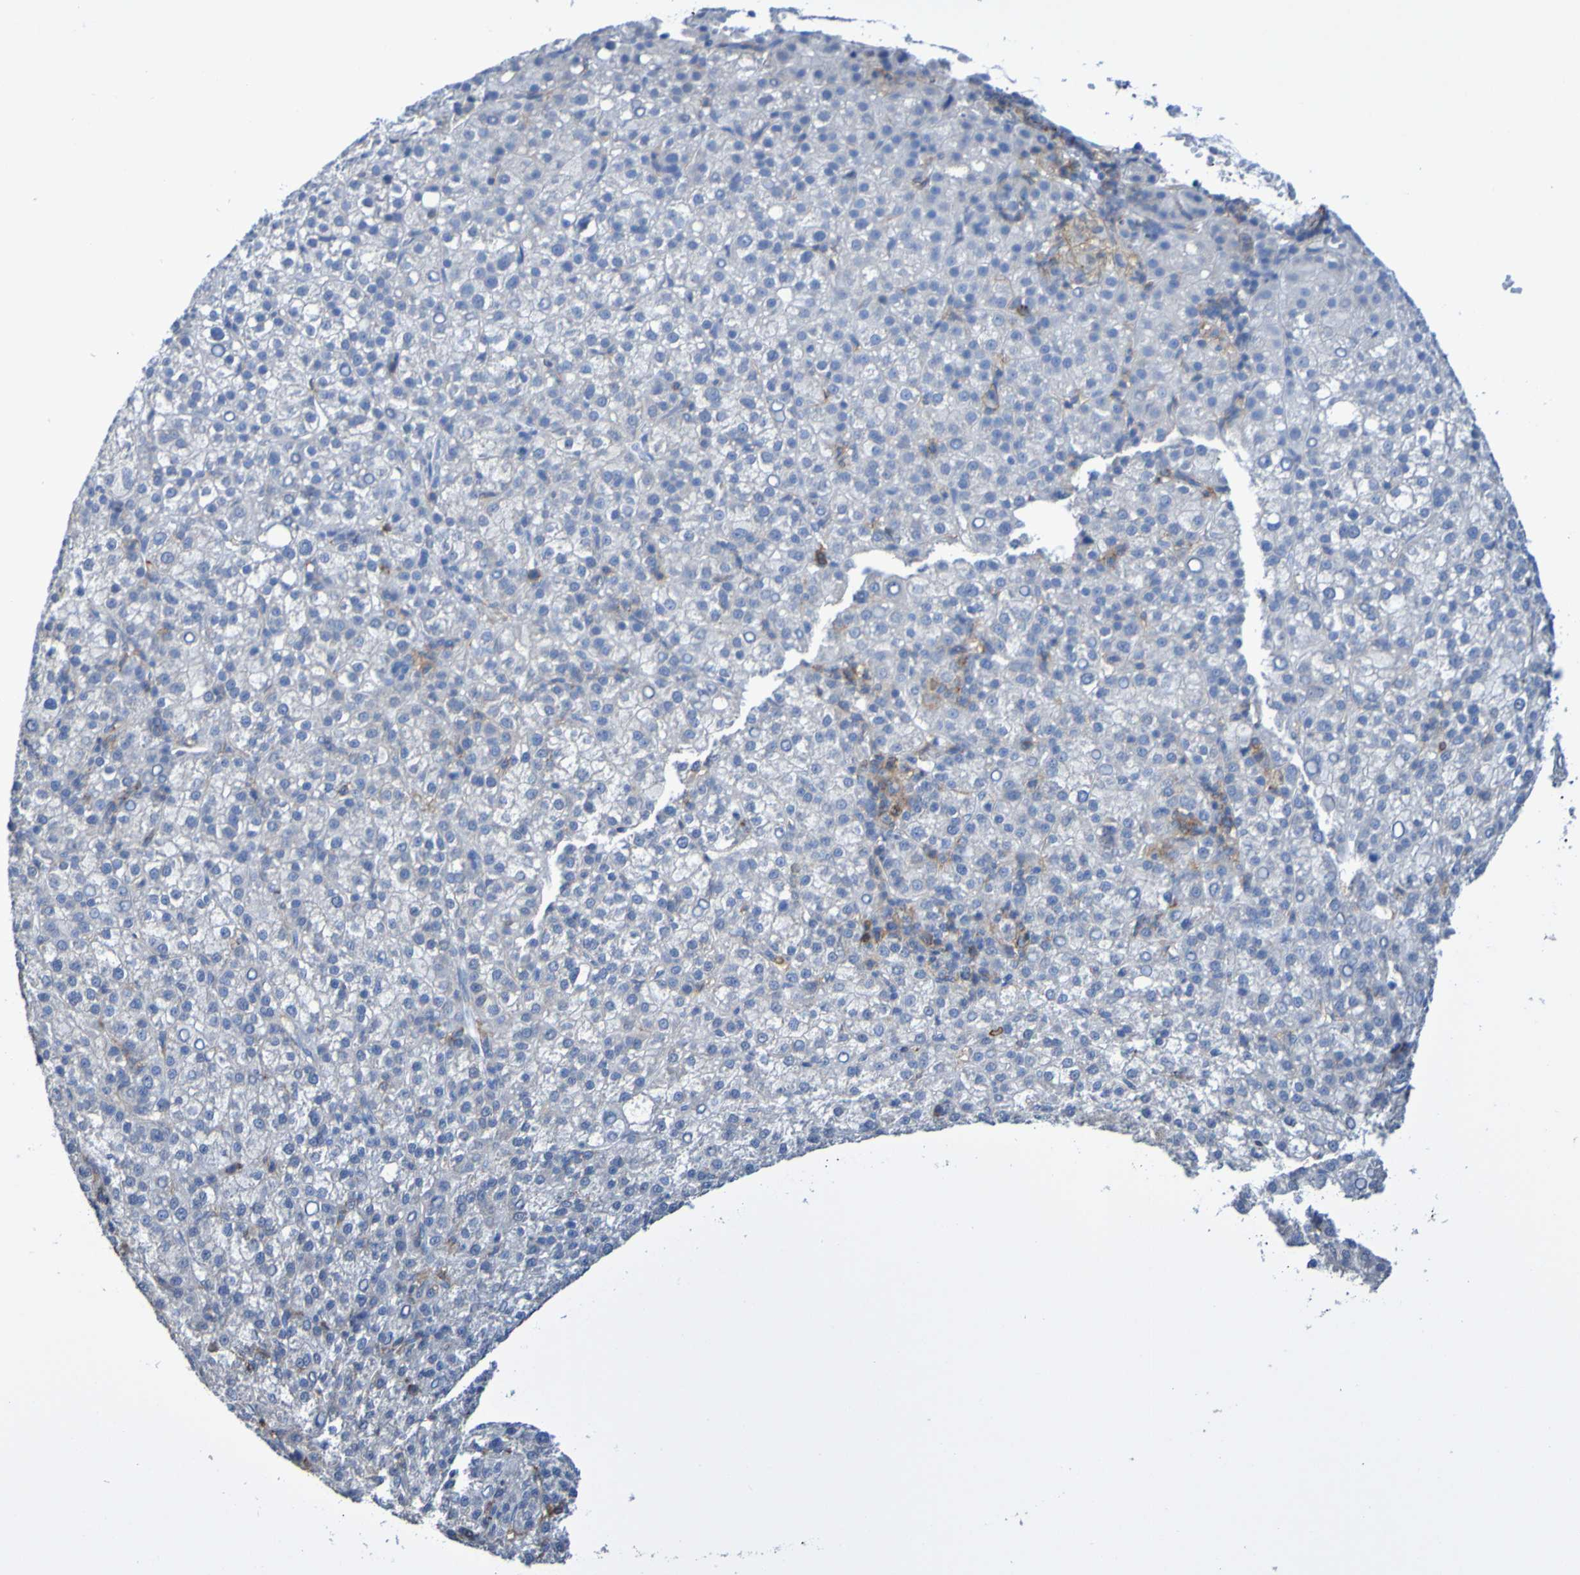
{"staining": {"intensity": "negative", "quantity": "none", "location": "none"}, "tissue": "liver cancer", "cell_type": "Tumor cells", "image_type": "cancer", "snomed": [{"axis": "morphology", "description": "Carcinoma, Hepatocellular, NOS"}, {"axis": "topography", "description": "Liver"}], "caption": "Human liver cancer stained for a protein using IHC demonstrates no expression in tumor cells.", "gene": "SLC3A2", "patient": {"sex": "female", "age": 58}}